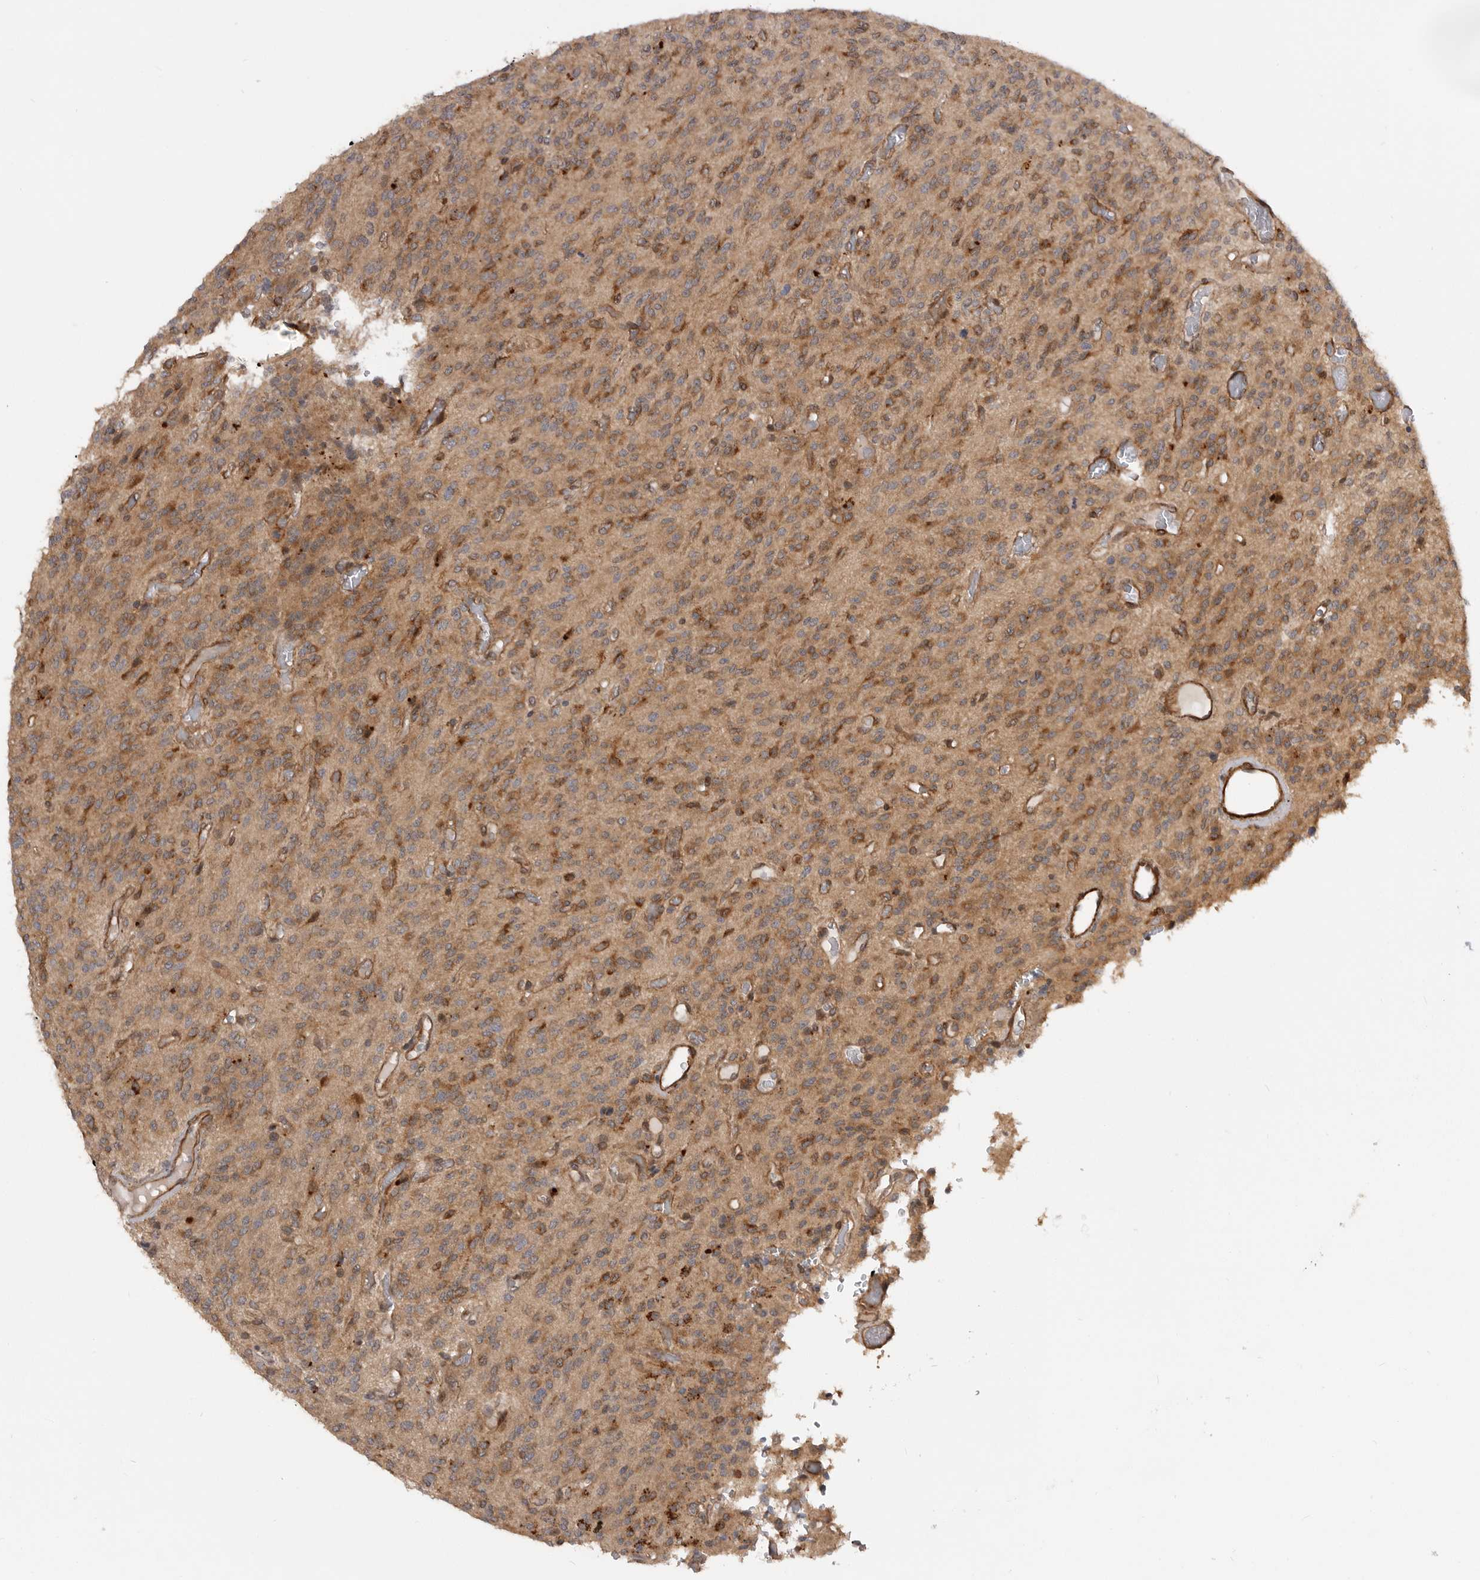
{"staining": {"intensity": "moderate", "quantity": ">75%", "location": "cytoplasmic/membranous"}, "tissue": "glioma", "cell_type": "Tumor cells", "image_type": "cancer", "snomed": [{"axis": "morphology", "description": "Glioma, malignant, High grade"}, {"axis": "topography", "description": "Brain"}], "caption": "This photomicrograph exhibits immunohistochemistry (IHC) staining of malignant high-grade glioma, with medium moderate cytoplasmic/membranous staining in approximately >75% of tumor cells.", "gene": "TRIM56", "patient": {"sex": "male", "age": 34}}